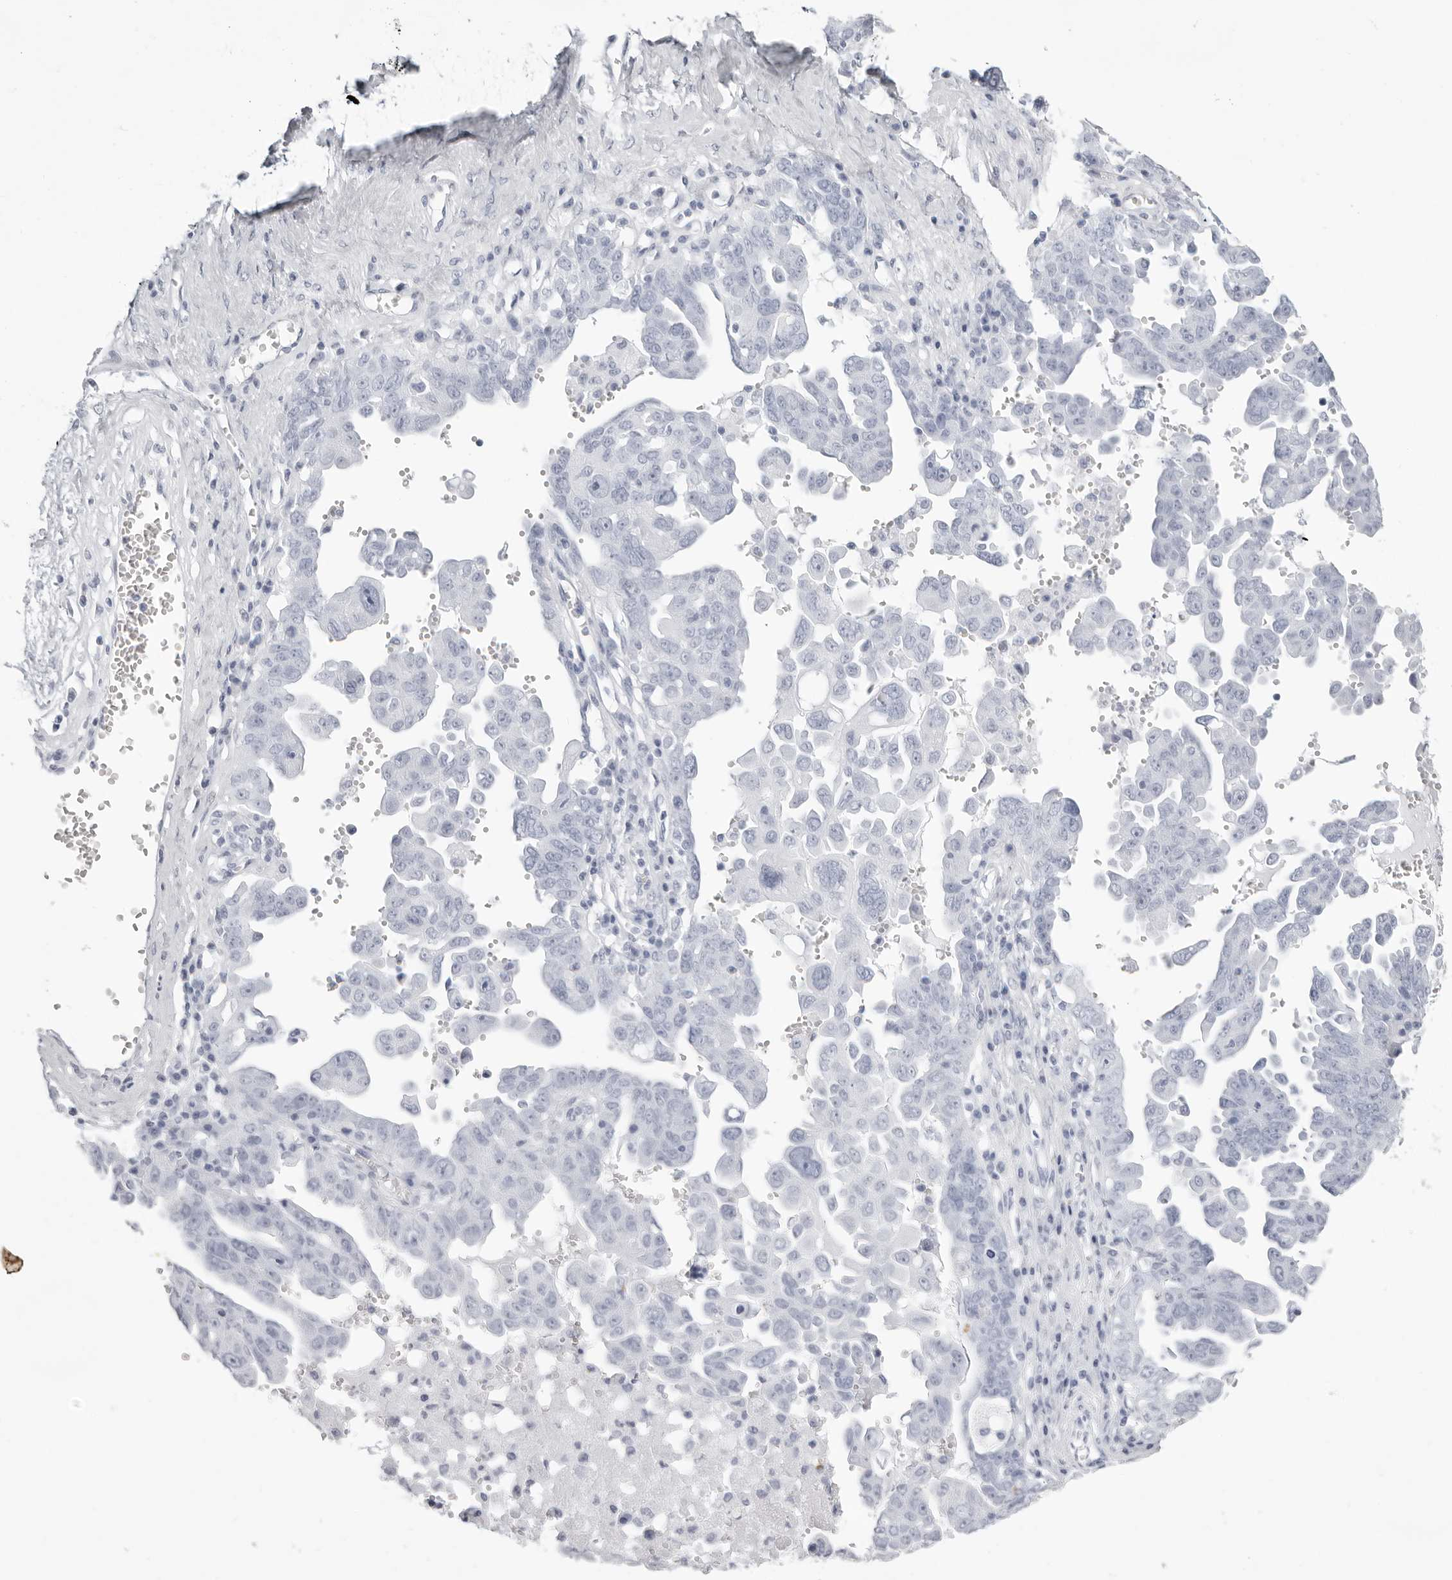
{"staining": {"intensity": "negative", "quantity": "none", "location": "none"}, "tissue": "ovarian cancer", "cell_type": "Tumor cells", "image_type": "cancer", "snomed": [{"axis": "morphology", "description": "Carcinoma, endometroid"}, {"axis": "topography", "description": "Ovary"}], "caption": "Protein analysis of ovarian cancer exhibits no significant staining in tumor cells.", "gene": "KLK9", "patient": {"sex": "female", "age": 62}}